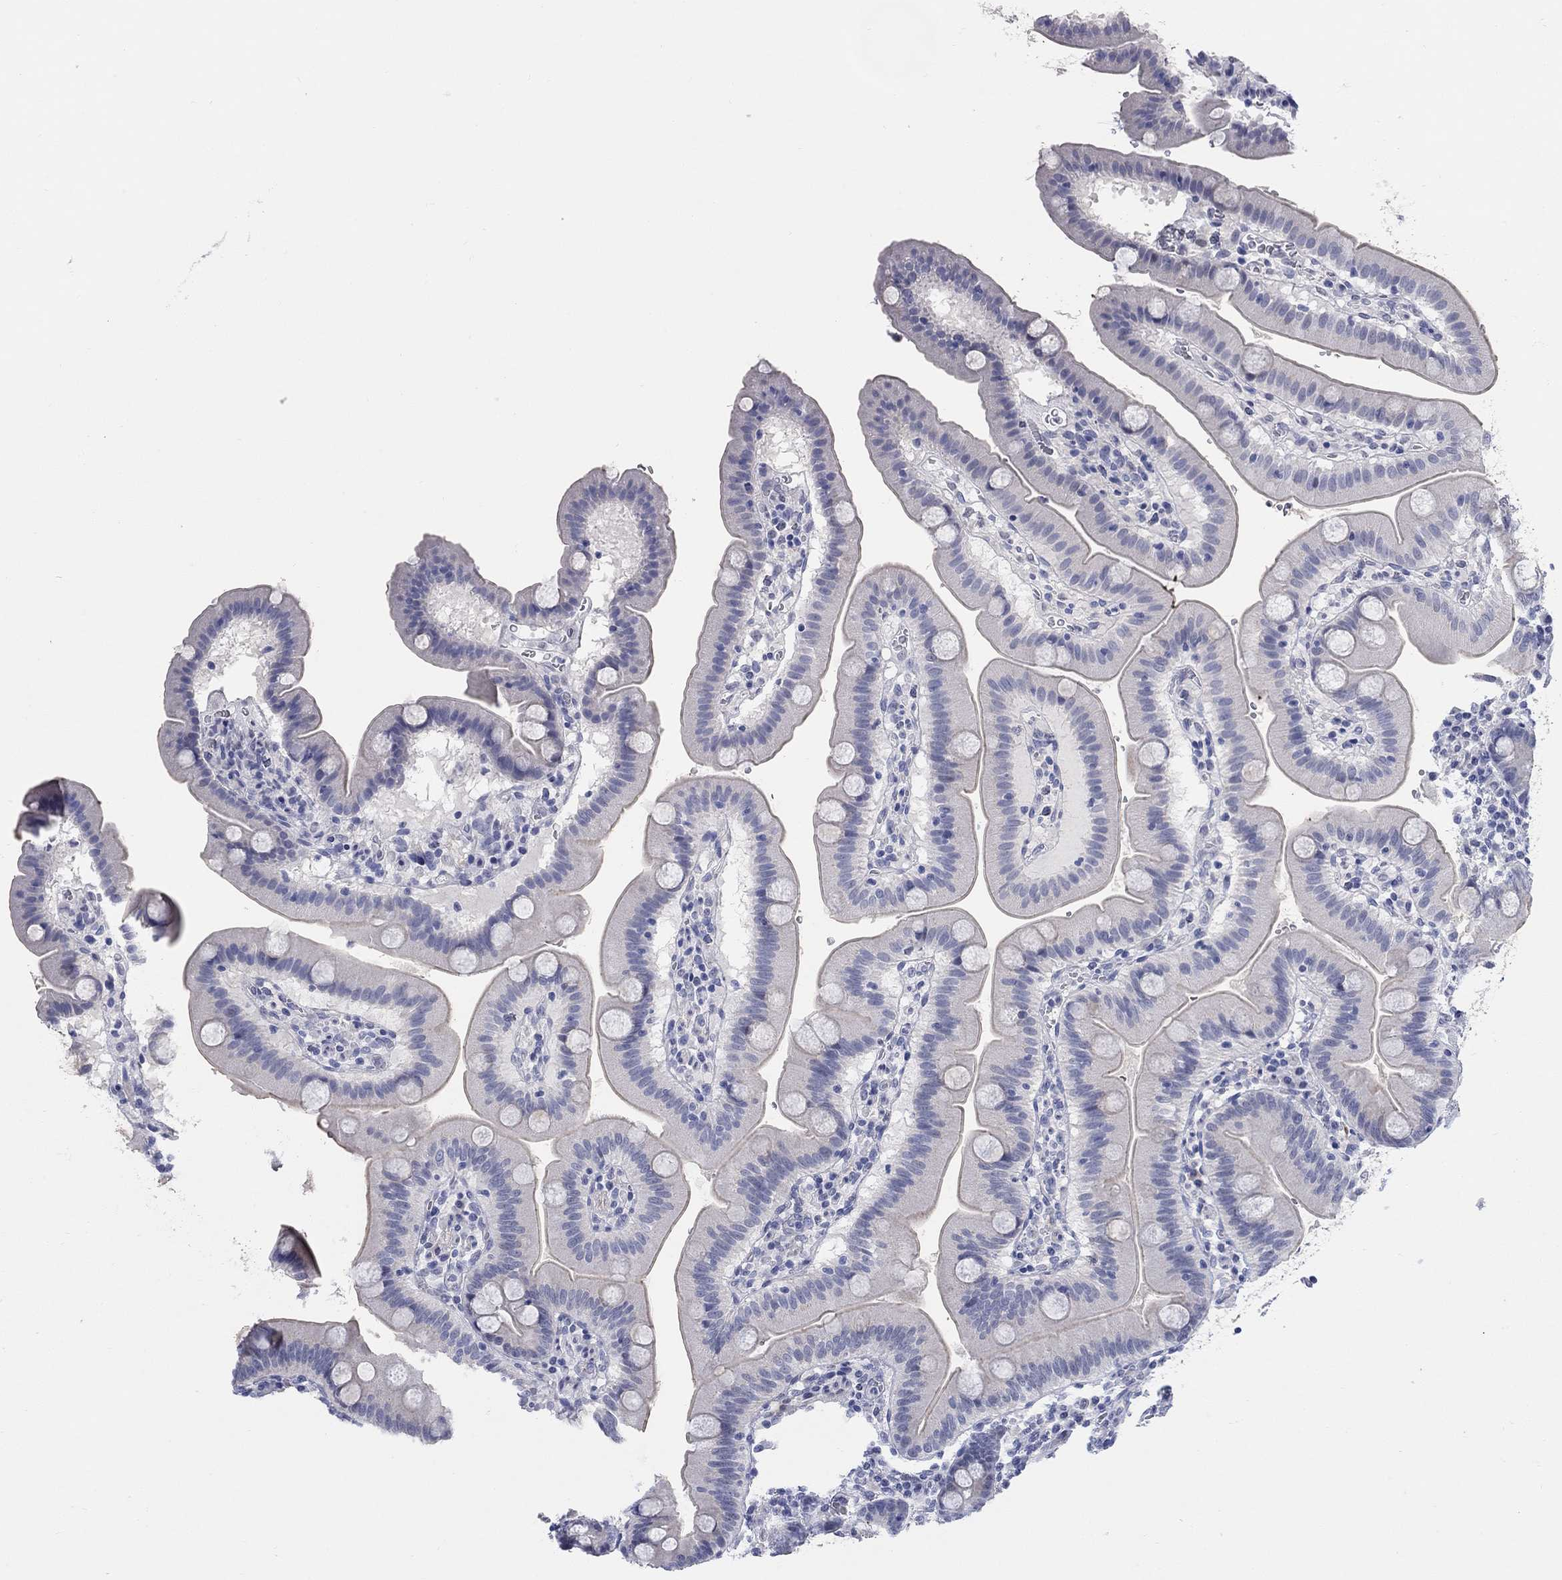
{"staining": {"intensity": "negative", "quantity": "none", "location": "none"}, "tissue": "duodenum", "cell_type": "Glandular cells", "image_type": "normal", "snomed": [{"axis": "morphology", "description": "Normal tissue, NOS"}, {"axis": "topography", "description": "Duodenum"}], "caption": "IHC photomicrograph of benign duodenum: duodenum stained with DAB demonstrates no significant protein staining in glandular cells.", "gene": "WASF3", "patient": {"sex": "male", "age": 59}}